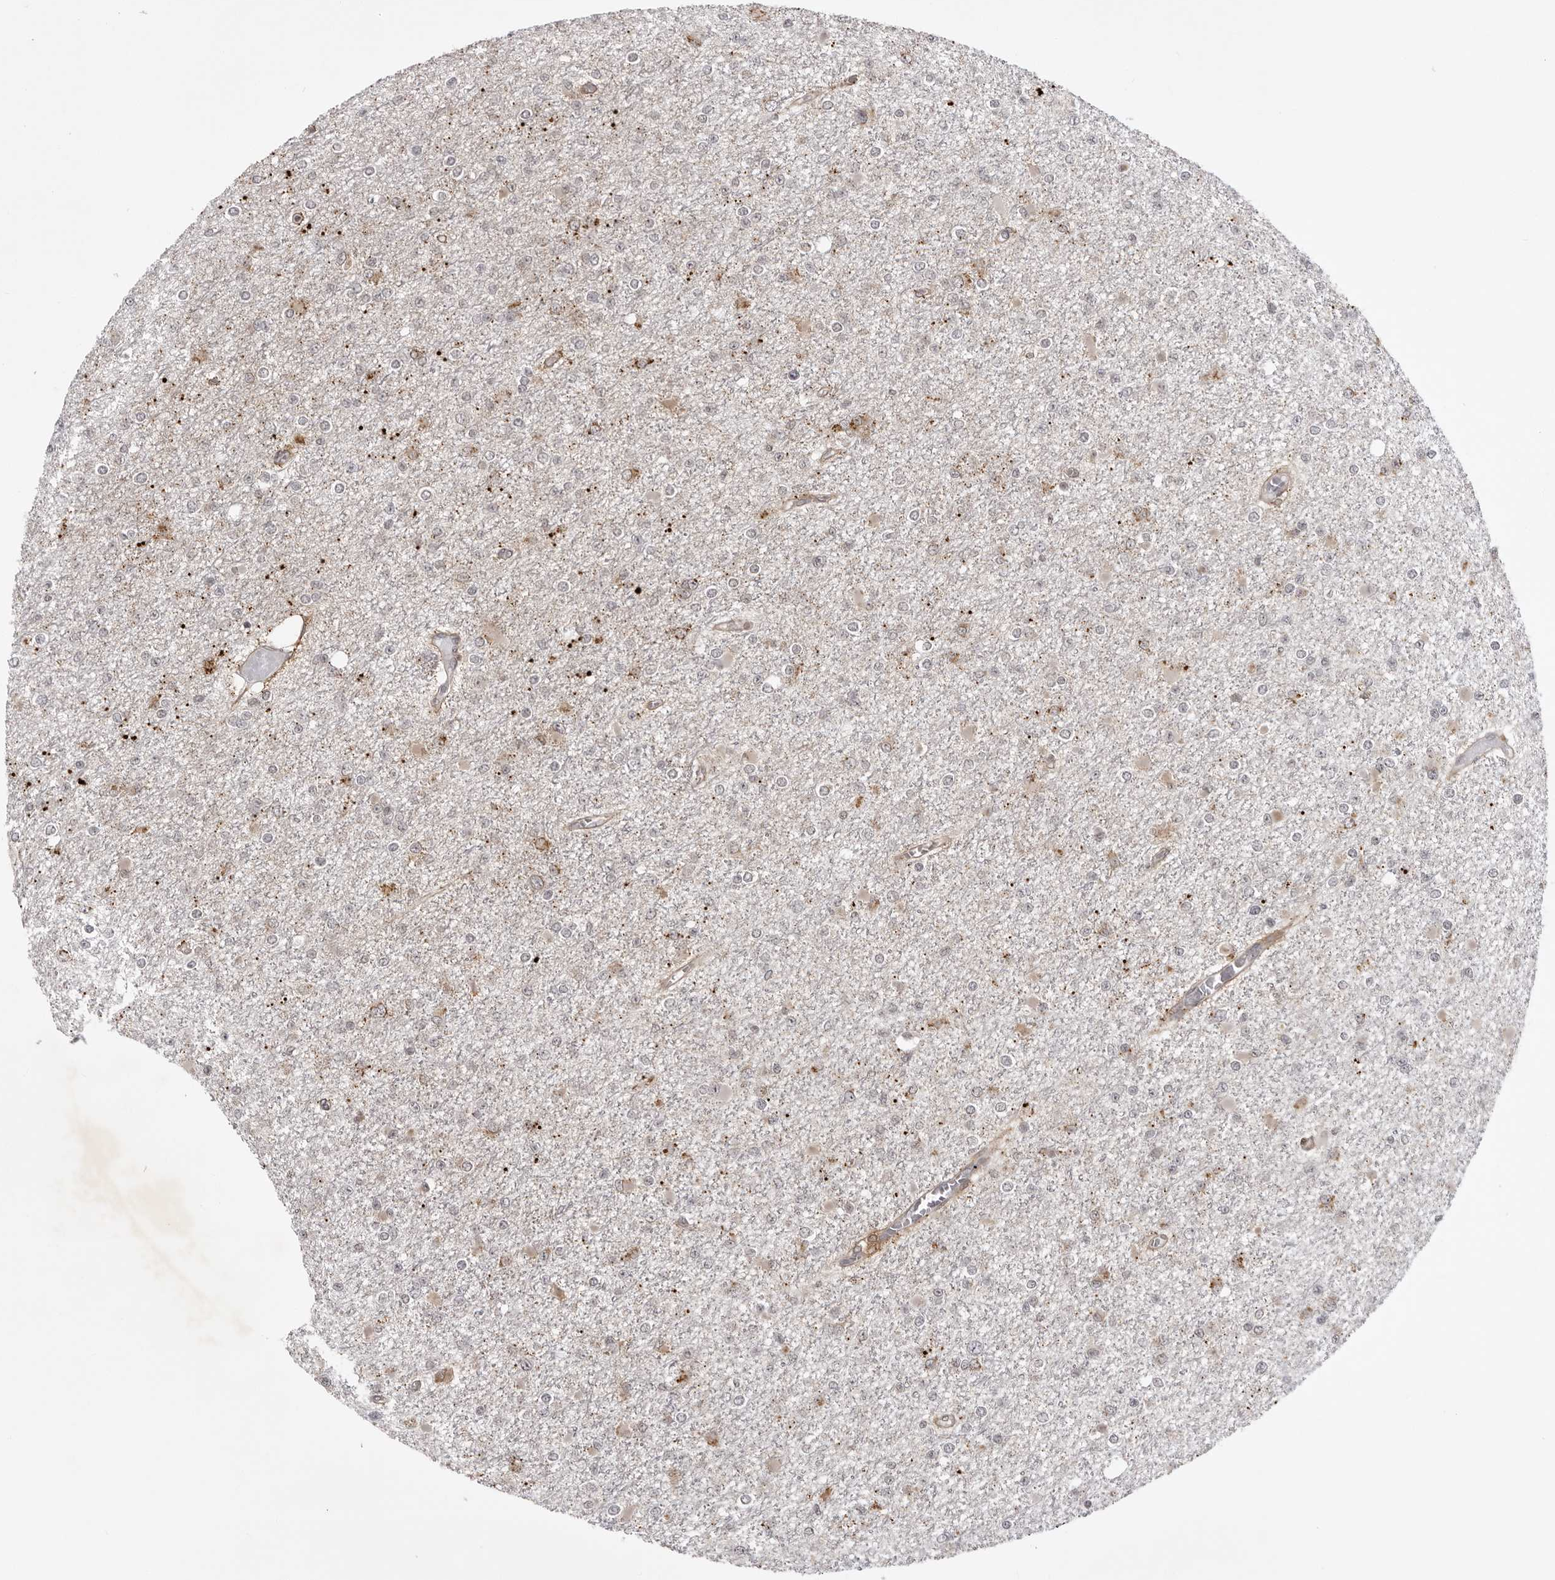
{"staining": {"intensity": "negative", "quantity": "none", "location": "none"}, "tissue": "glioma", "cell_type": "Tumor cells", "image_type": "cancer", "snomed": [{"axis": "morphology", "description": "Glioma, malignant, Low grade"}, {"axis": "topography", "description": "Brain"}], "caption": "Image shows no protein expression in tumor cells of malignant glioma (low-grade) tissue.", "gene": "USP43", "patient": {"sex": "female", "age": 22}}